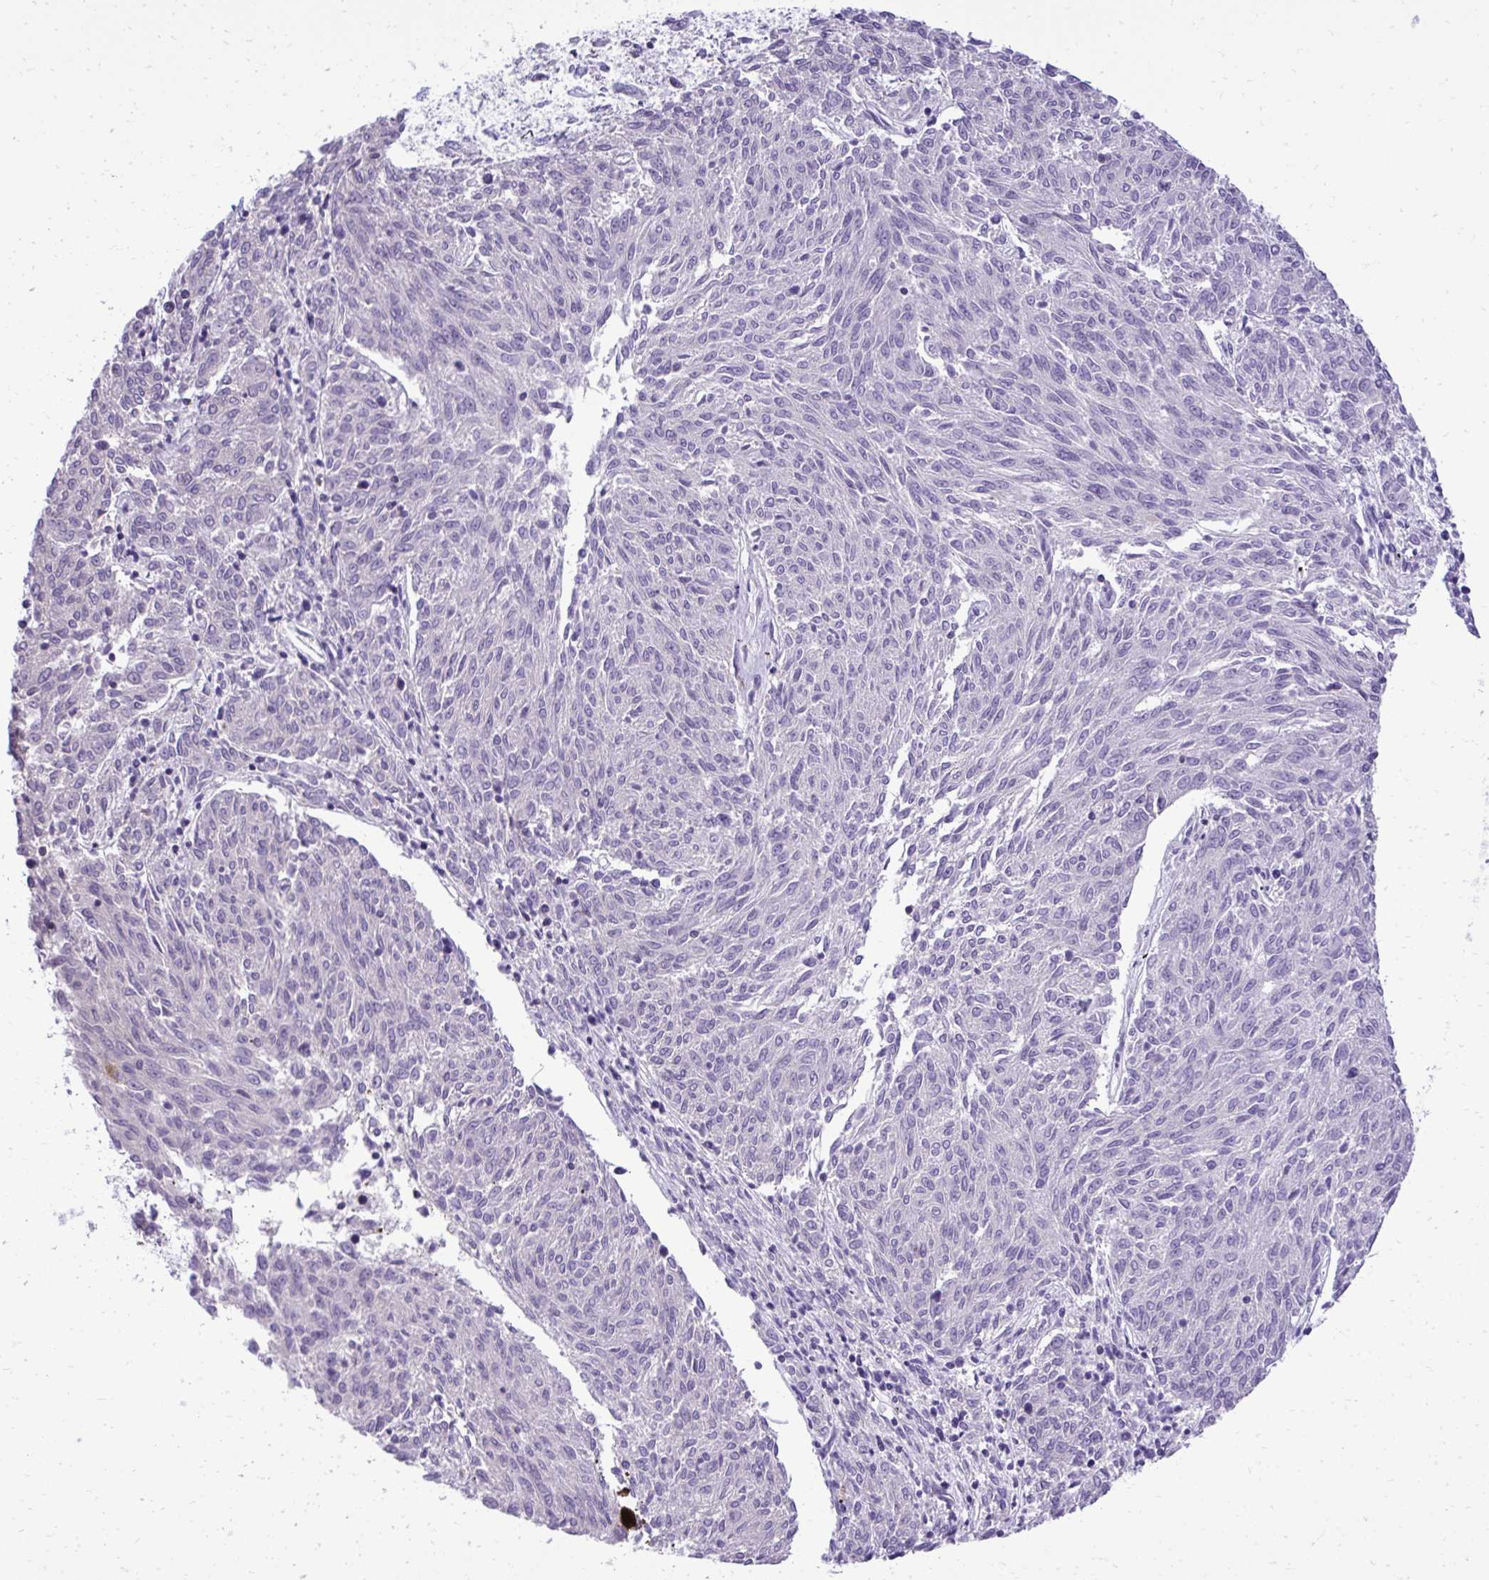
{"staining": {"intensity": "negative", "quantity": "none", "location": "none"}, "tissue": "melanoma", "cell_type": "Tumor cells", "image_type": "cancer", "snomed": [{"axis": "morphology", "description": "Malignant melanoma, NOS"}, {"axis": "topography", "description": "Skin"}], "caption": "Malignant melanoma was stained to show a protein in brown. There is no significant expression in tumor cells.", "gene": "ST6GALNAC3", "patient": {"sex": "female", "age": 72}}